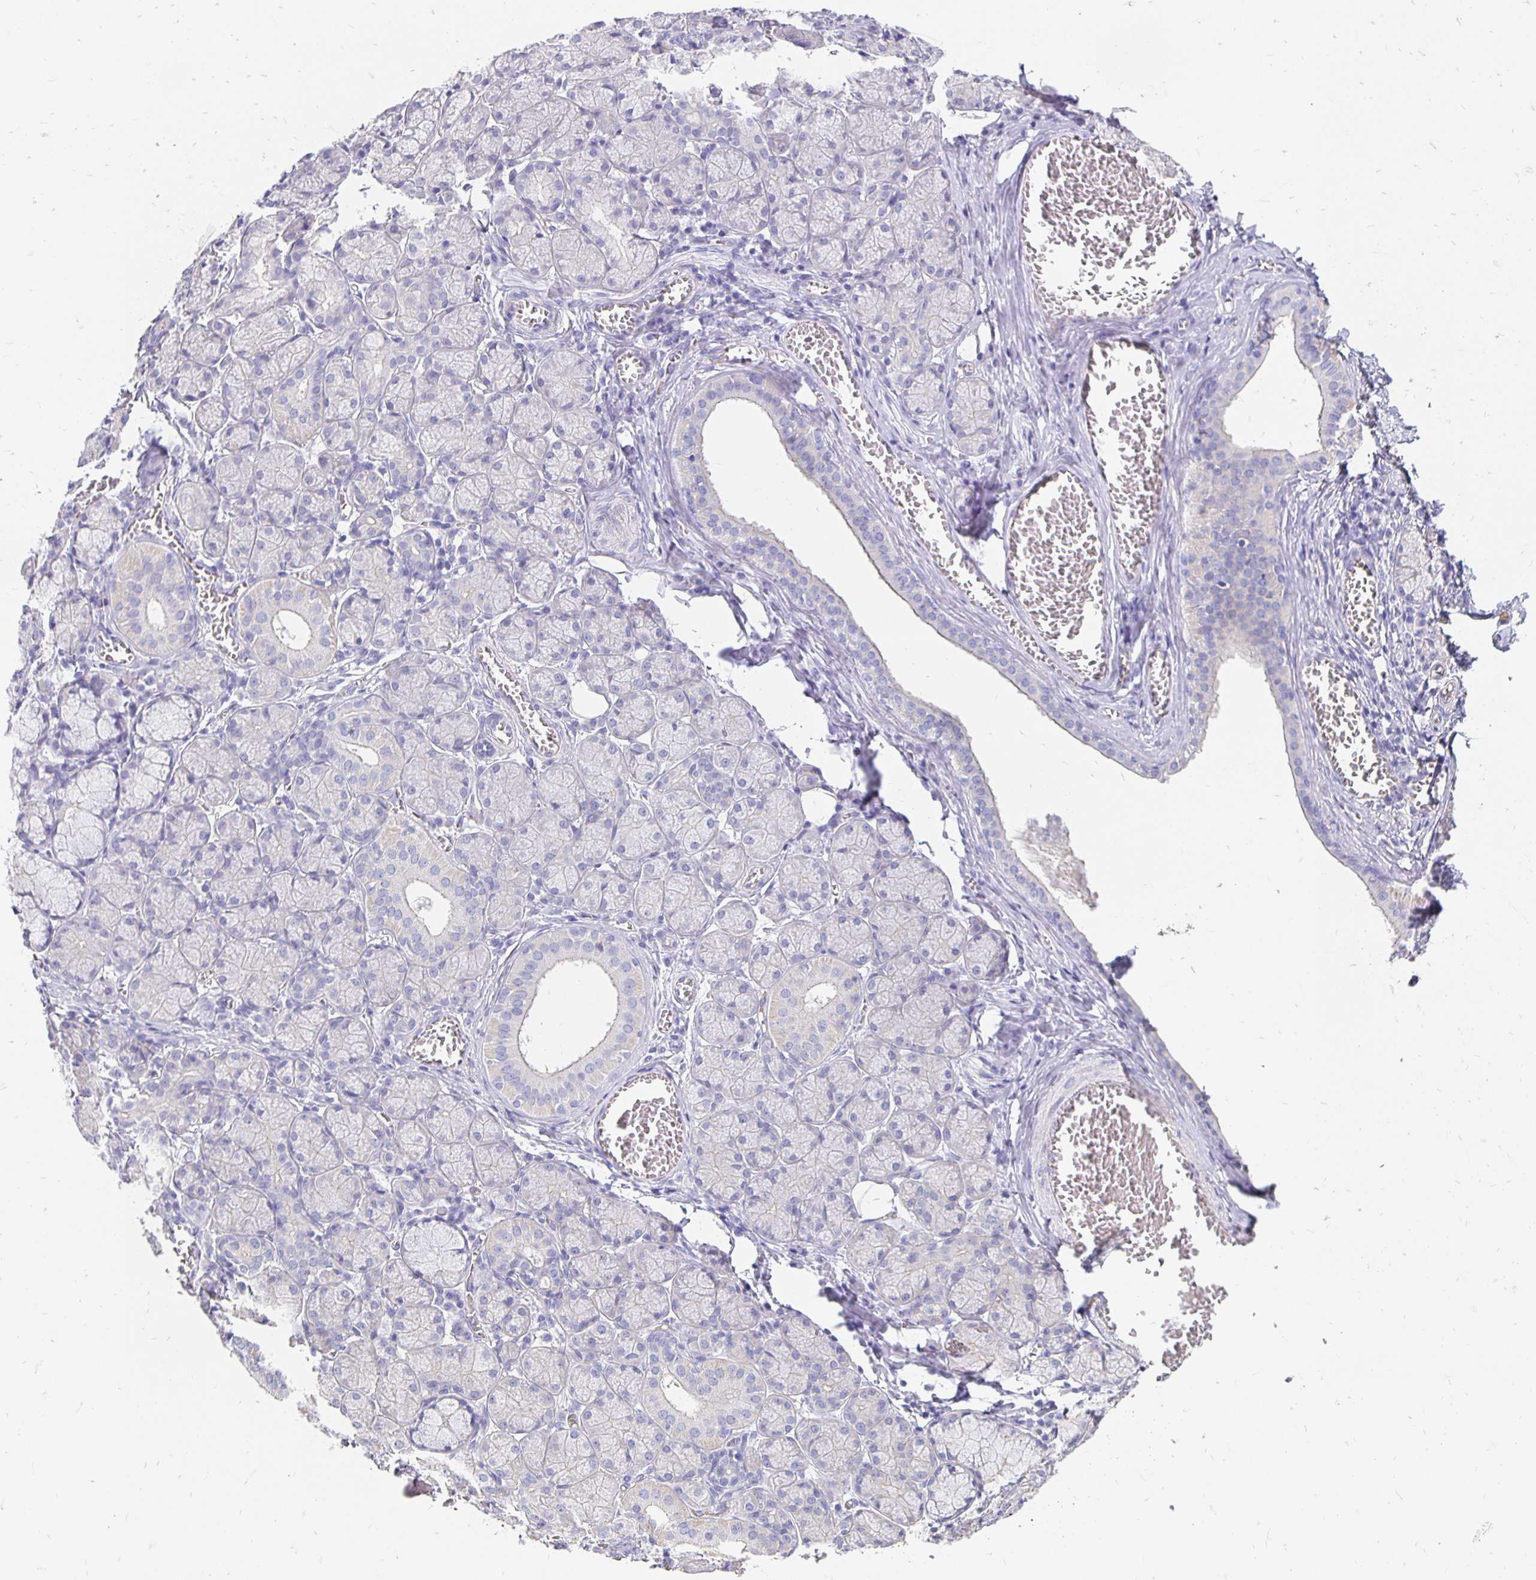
{"staining": {"intensity": "negative", "quantity": "none", "location": "none"}, "tissue": "salivary gland", "cell_type": "Glandular cells", "image_type": "normal", "snomed": [{"axis": "morphology", "description": "Normal tissue, NOS"}, {"axis": "topography", "description": "Salivary gland"}], "caption": "Histopathology image shows no protein staining in glandular cells of normal salivary gland. Brightfield microscopy of IHC stained with DAB (3,3'-diaminobenzidine) (brown) and hematoxylin (blue), captured at high magnification.", "gene": "APOB", "patient": {"sex": "female", "age": 24}}